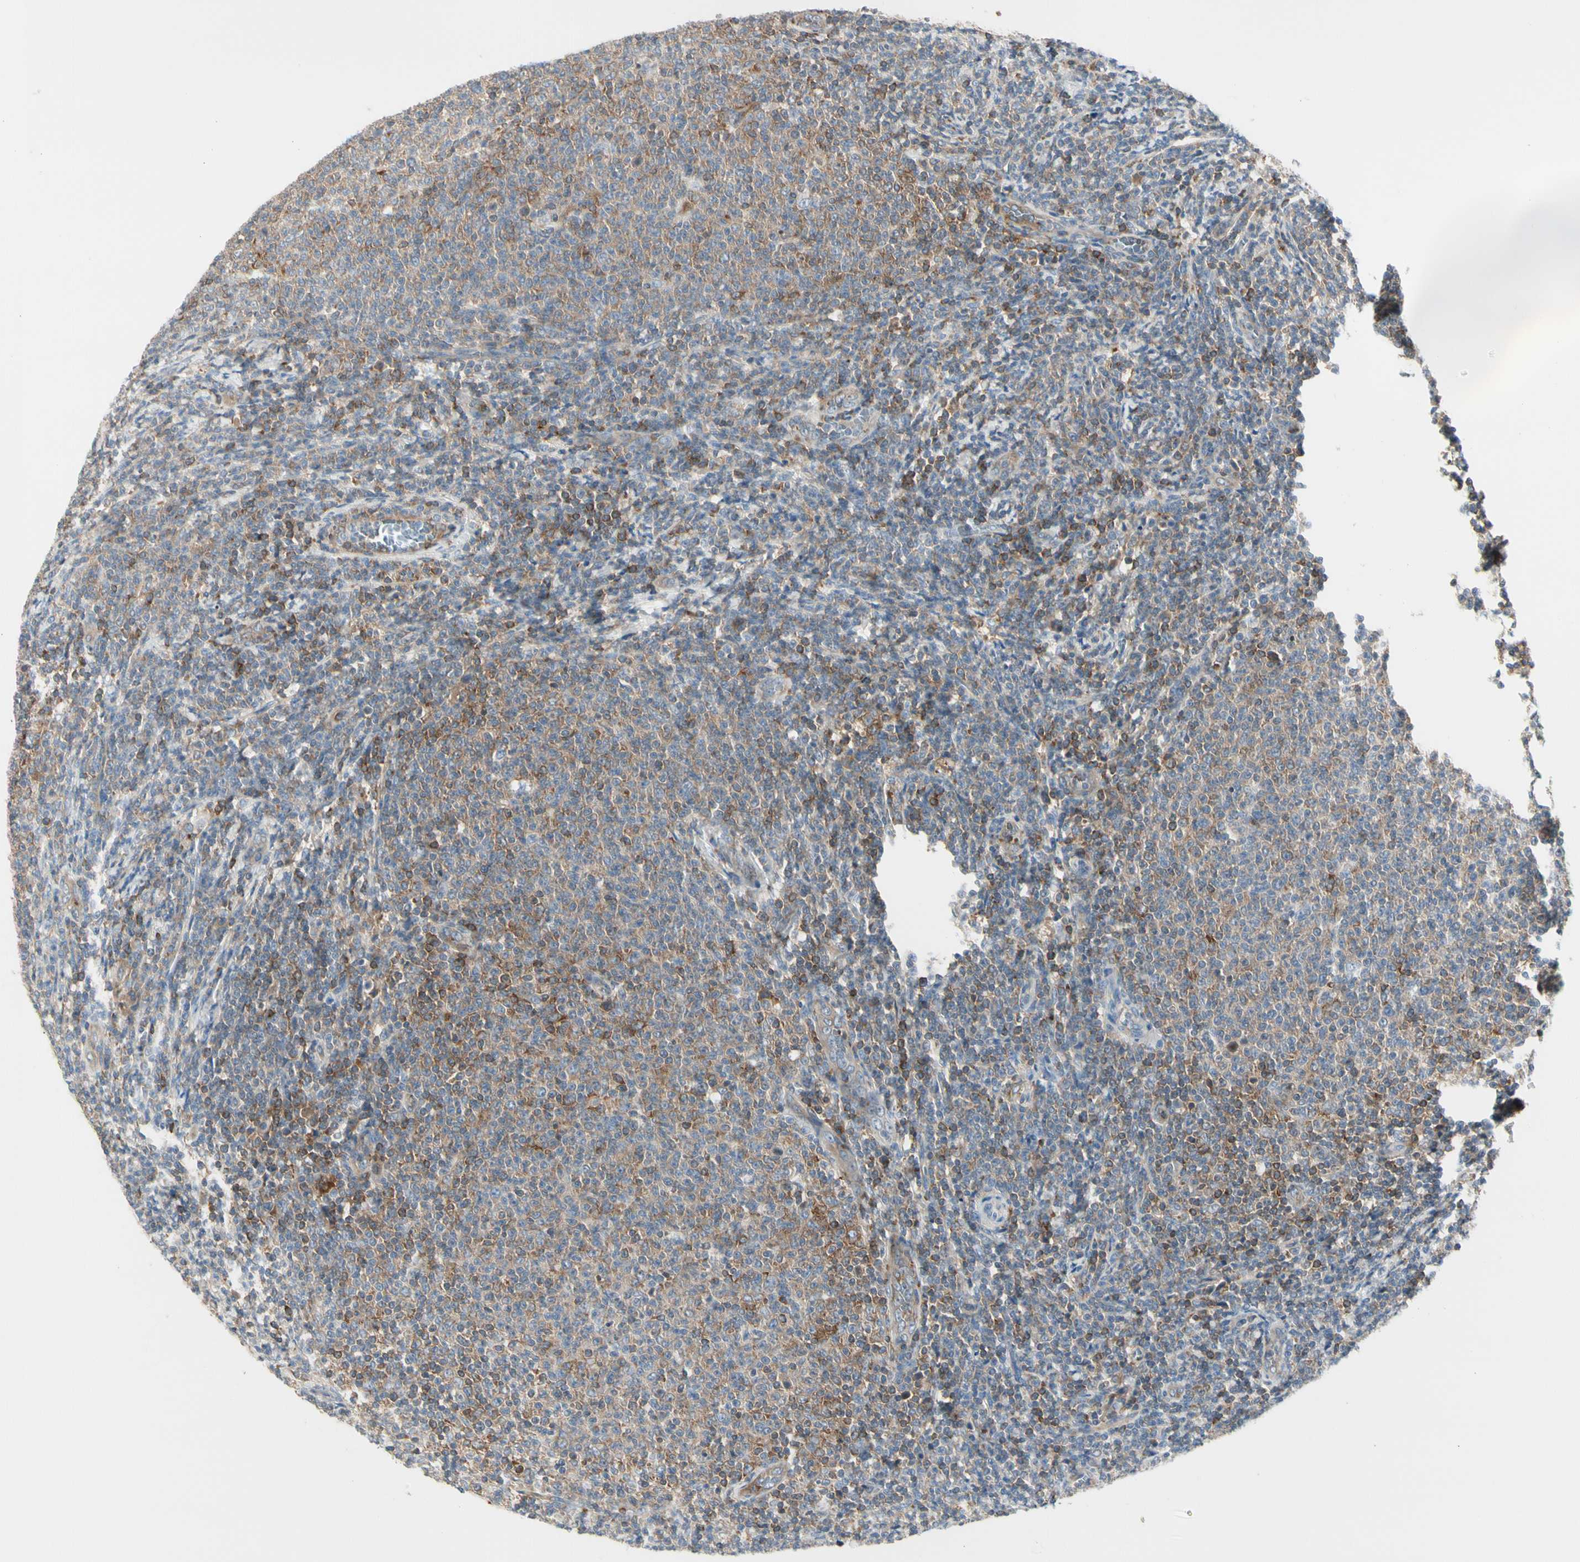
{"staining": {"intensity": "moderate", "quantity": ">75%", "location": "cytoplasmic/membranous"}, "tissue": "lymphoma", "cell_type": "Tumor cells", "image_type": "cancer", "snomed": [{"axis": "morphology", "description": "Malignant lymphoma, non-Hodgkin's type, Low grade"}, {"axis": "topography", "description": "Lymph node"}], "caption": "Lymphoma was stained to show a protein in brown. There is medium levels of moderate cytoplasmic/membranous positivity in approximately >75% of tumor cells. (DAB (3,3'-diaminobenzidine) IHC, brown staining for protein, blue staining for nuclei).", "gene": "NFKB2", "patient": {"sex": "male", "age": 66}}